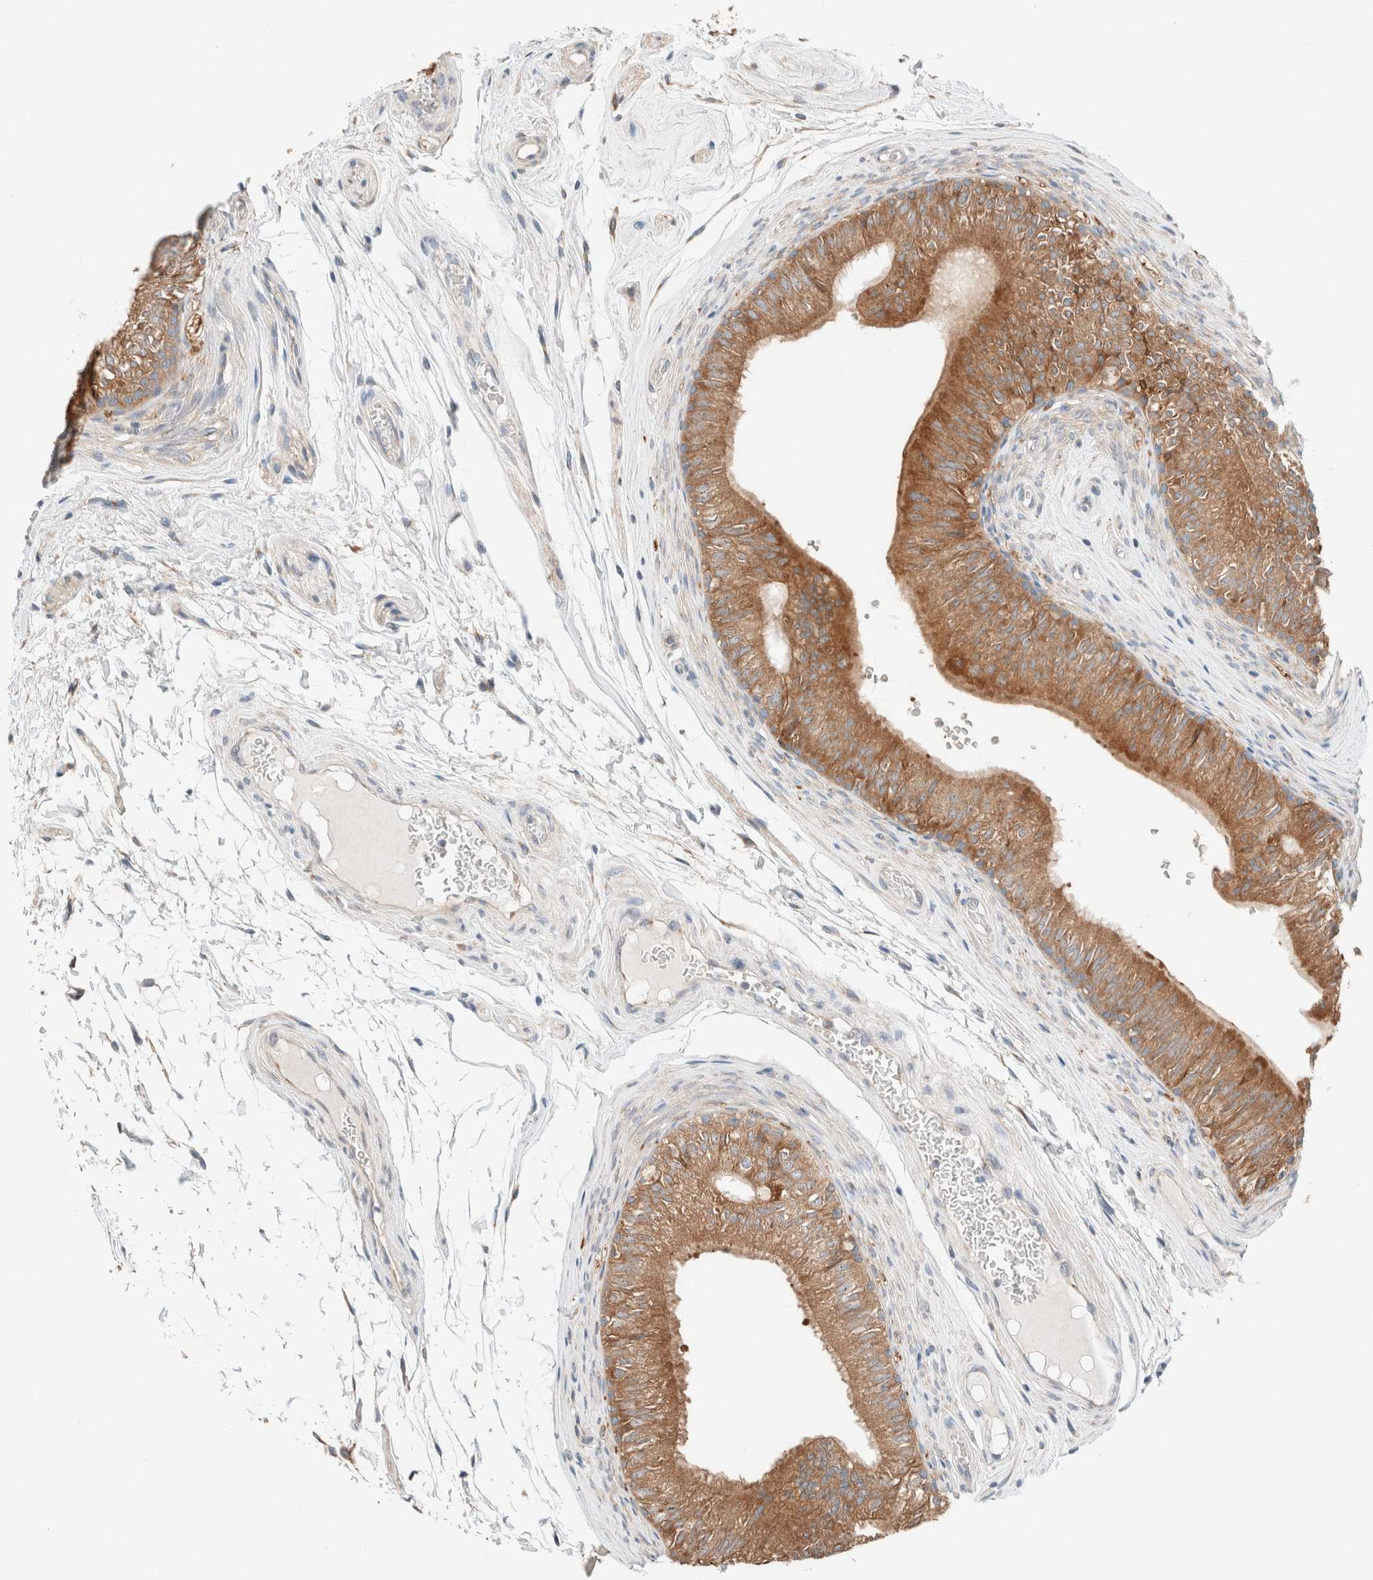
{"staining": {"intensity": "moderate", "quantity": ">75%", "location": "cytoplasmic/membranous"}, "tissue": "epididymis", "cell_type": "Glandular cells", "image_type": "normal", "snomed": [{"axis": "morphology", "description": "Normal tissue, NOS"}, {"axis": "topography", "description": "Epididymis"}], "caption": "Protein staining of normal epididymis displays moderate cytoplasmic/membranous positivity in about >75% of glandular cells.", "gene": "PCM1", "patient": {"sex": "male", "age": 36}}